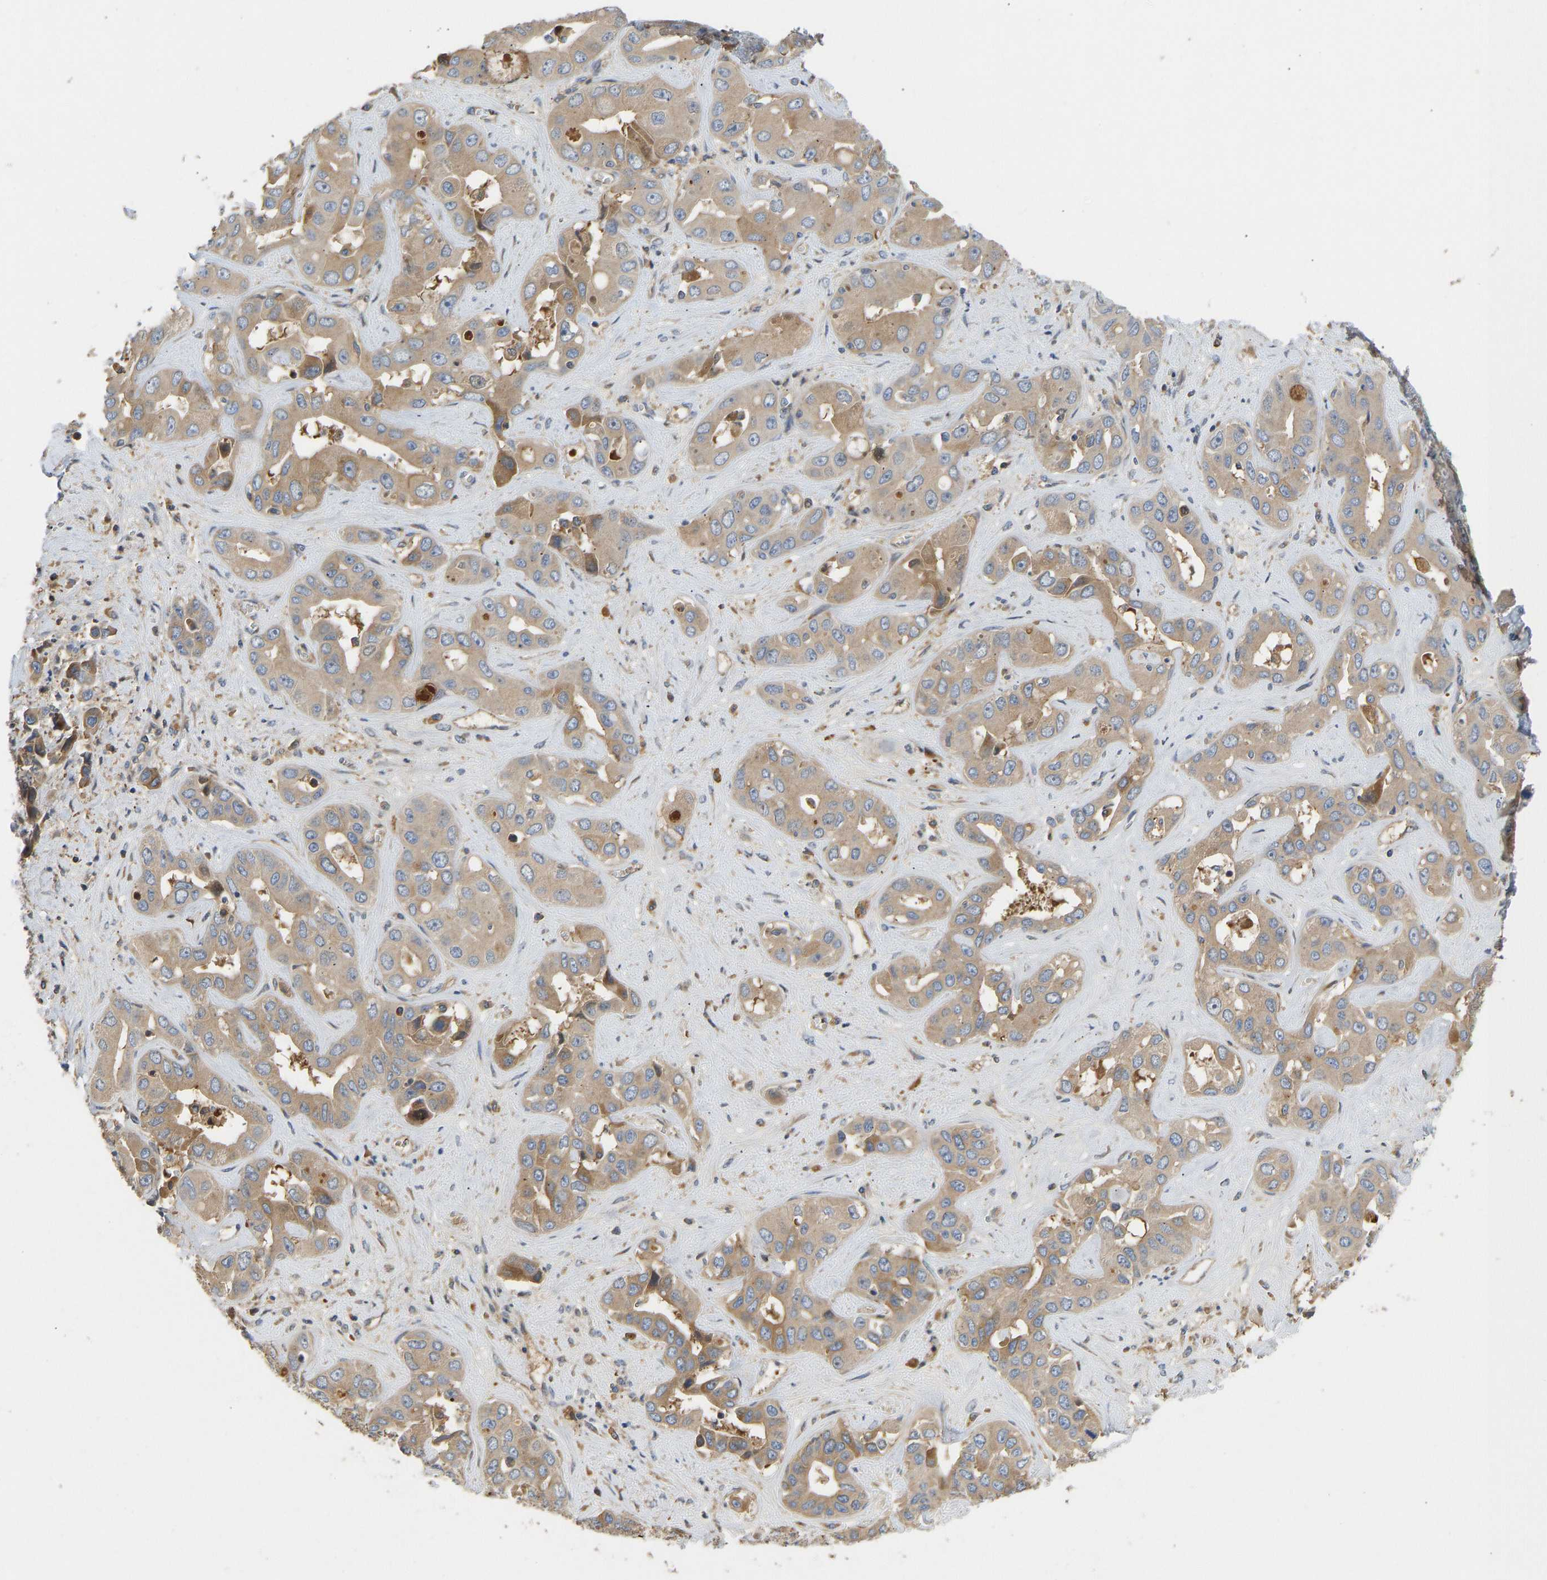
{"staining": {"intensity": "weak", "quantity": ">75%", "location": "cytoplasmic/membranous"}, "tissue": "liver cancer", "cell_type": "Tumor cells", "image_type": "cancer", "snomed": [{"axis": "morphology", "description": "Cholangiocarcinoma"}, {"axis": "topography", "description": "Liver"}], "caption": "Immunohistochemical staining of human liver cancer (cholangiocarcinoma) displays low levels of weak cytoplasmic/membranous staining in about >75% of tumor cells.", "gene": "VCPKMT", "patient": {"sex": "female", "age": 52}}